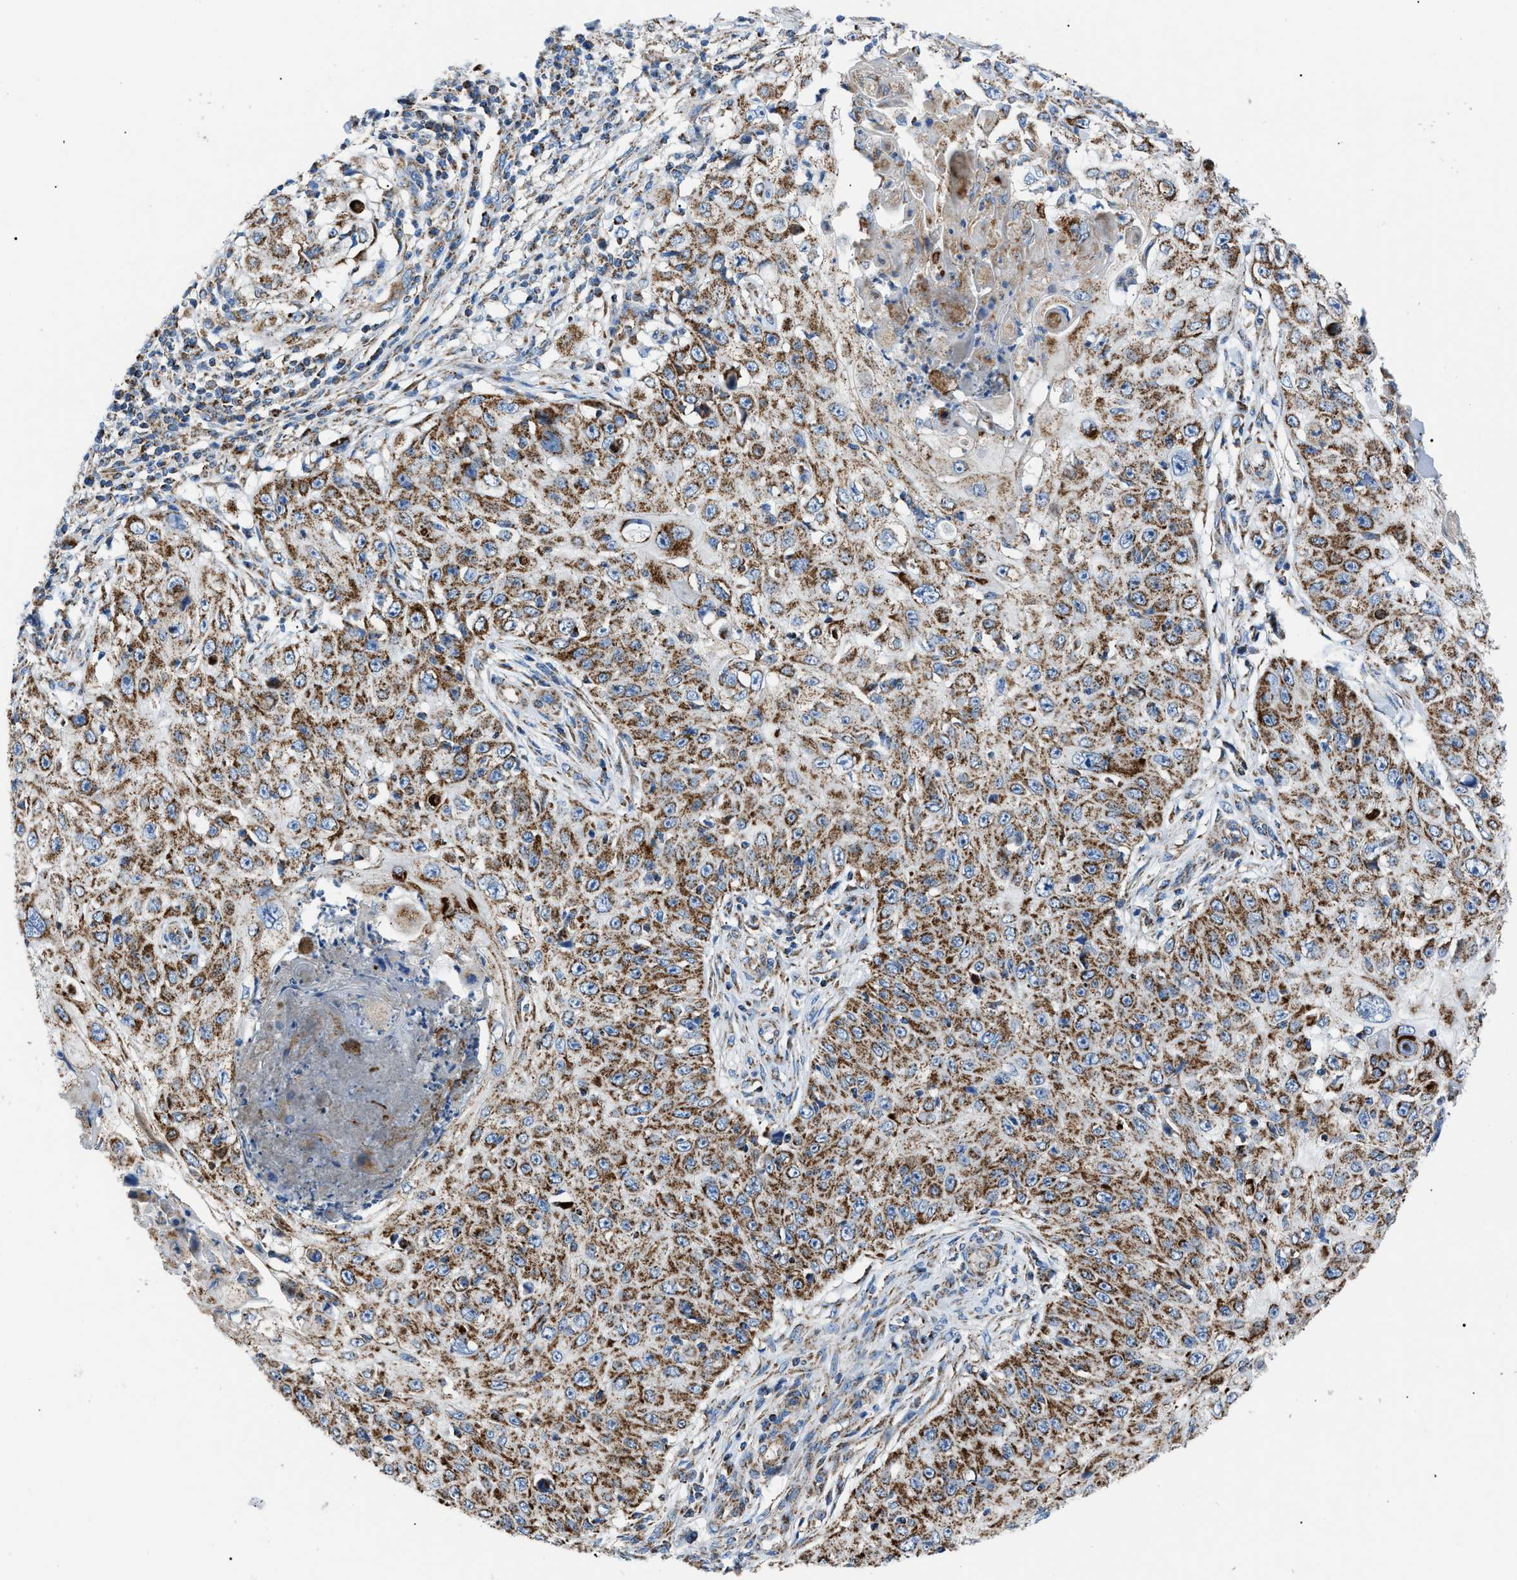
{"staining": {"intensity": "moderate", "quantity": ">75%", "location": "cytoplasmic/membranous"}, "tissue": "skin cancer", "cell_type": "Tumor cells", "image_type": "cancer", "snomed": [{"axis": "morphology", "description": "Squamous cell carcinoma, NOS"}, {"axis": "topography", "description": "Skin"}], "caption": "The immunohistochemical stain shows moderate cytoplasmic/membranous expression in tumor cells of squamous cell carcinoma (skin) tissue. The staining was performed using DAB, with brown indicating positive protein expression. Nuclei are stained blue with hematoxylin.", "gene": "PHB2", "patient": {"sex": "male", "age": 86}}